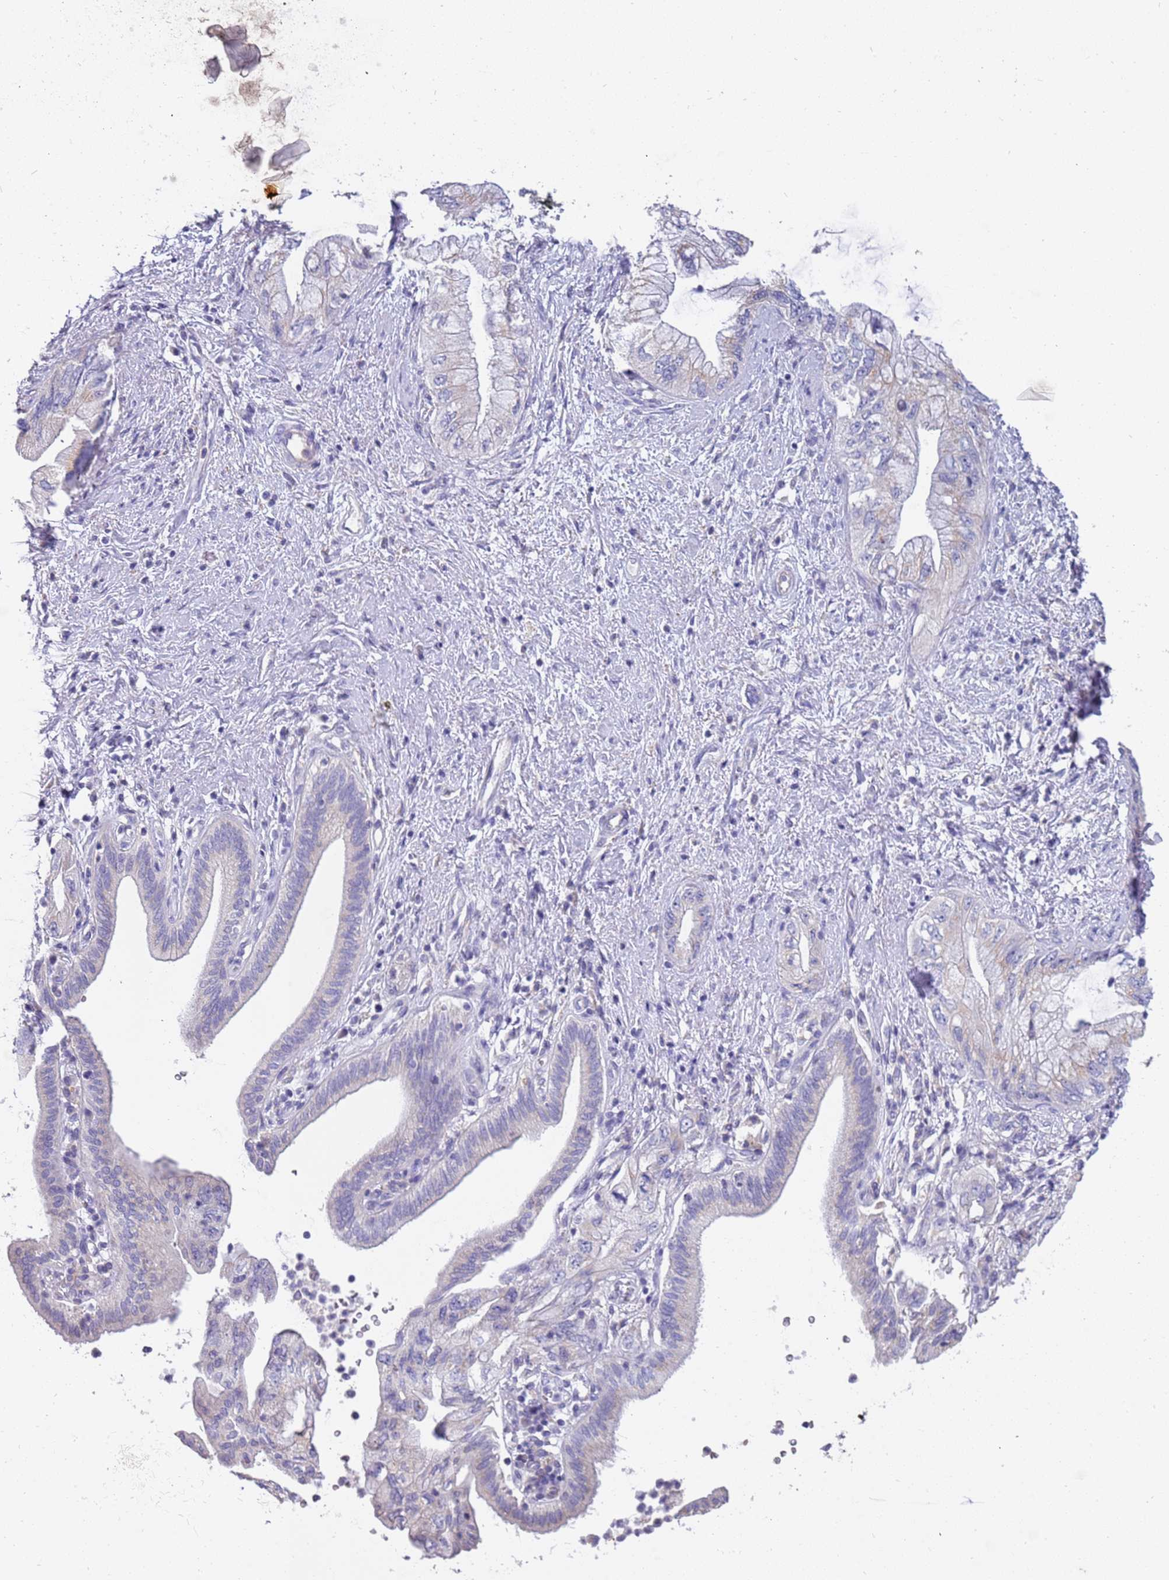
{"staining": {"intensity": "negative", "quantity": "none", "location": "none"}, "tissue": "pancreatic cancer", "cell_type": "Tumor cells", "image_type": "cancer", "snomed": [{"axis": "morphology", "description": "Adenocarcinoma, NOS"}, {"axis": "topography", "description": "Pancreas"}], "caption": "High magnification brightfield microscopy of pancreatic cancer stained with DAB (brown) and counterstained with hematoxylin (blue): tumor cells show no significant positivity. Nuclei are stained in blue.", "gene": "RHCG", "patient": {"sex": "female", "age": 73}}